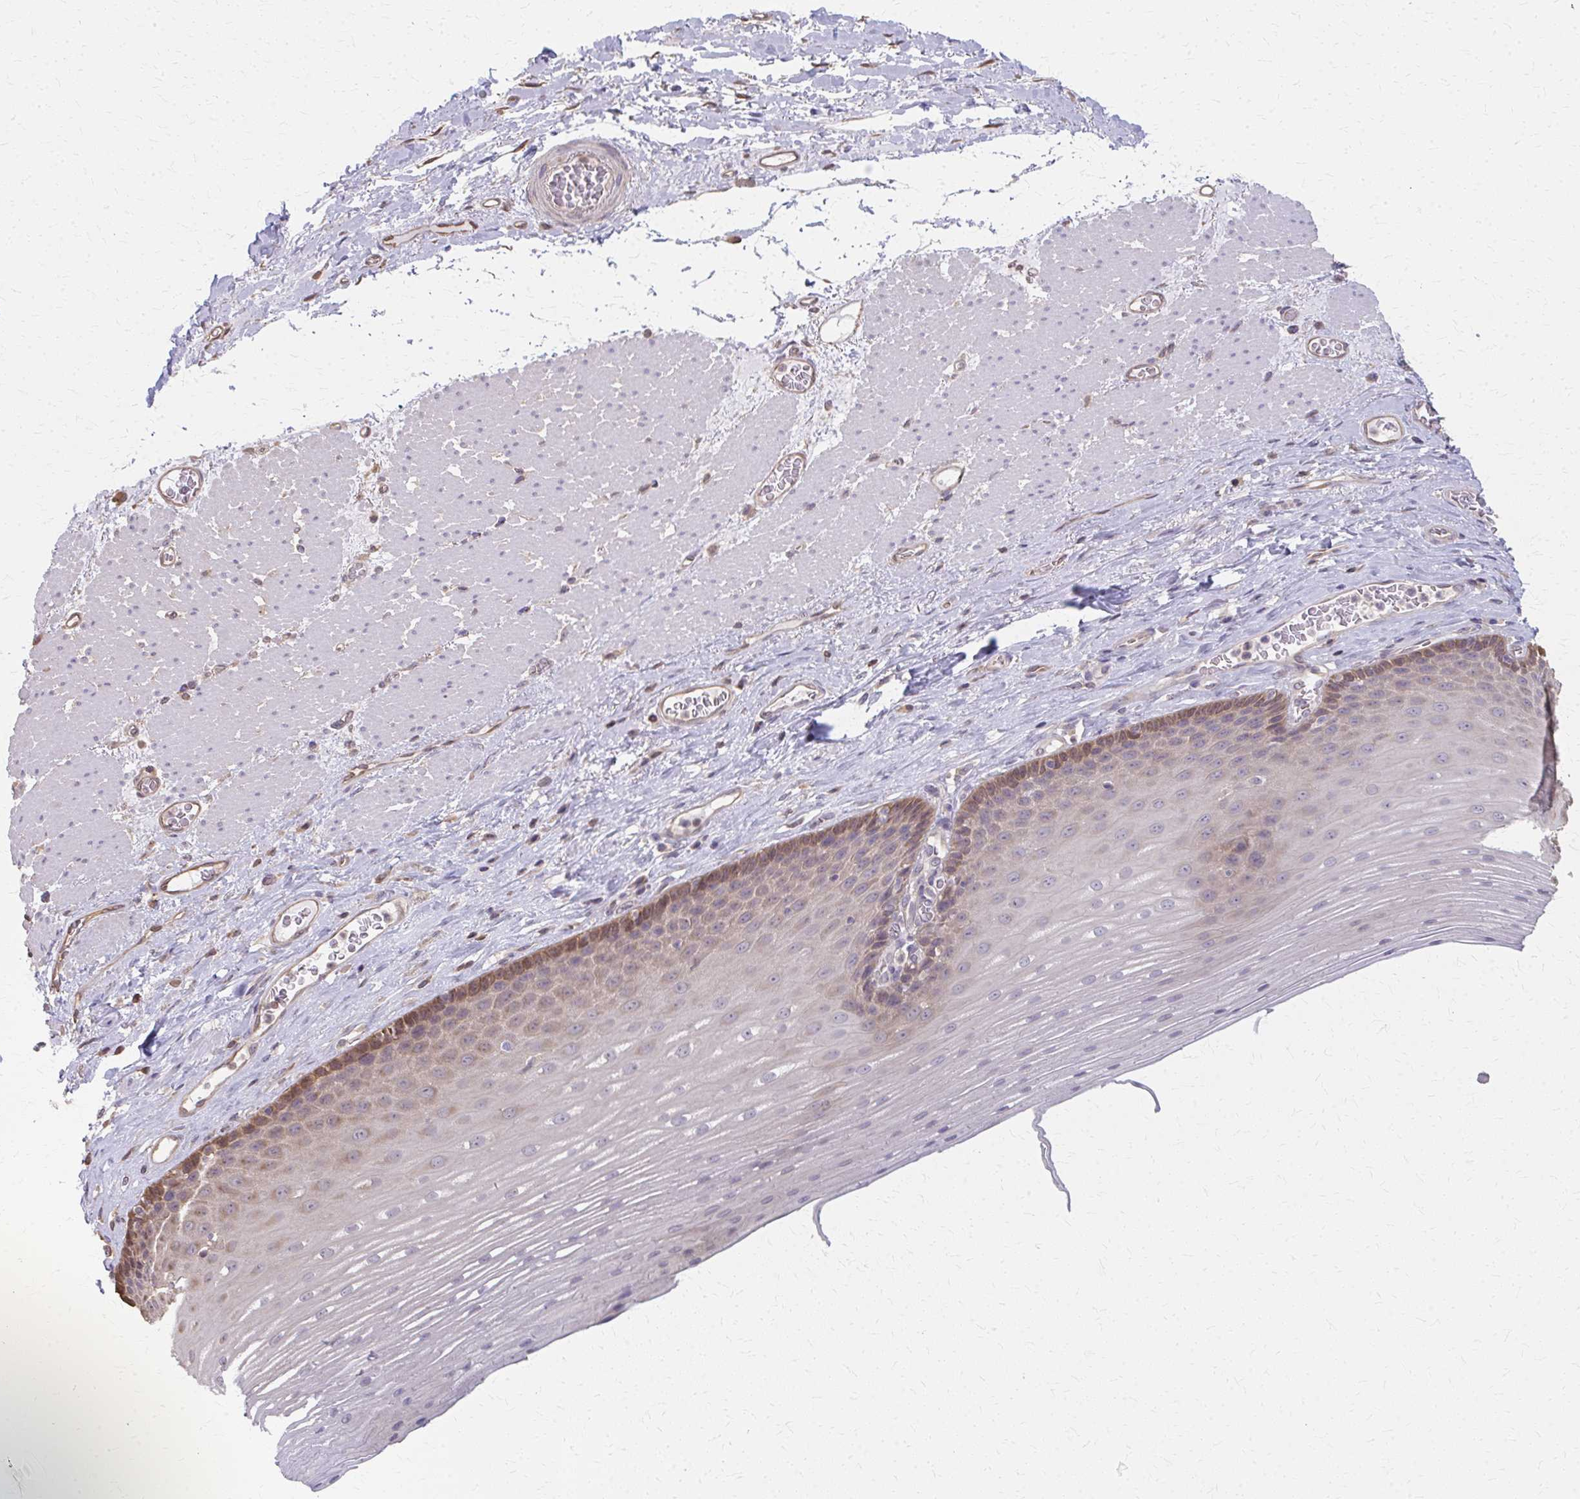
{"staining": {"intensity": "moderate", "quantity": "<25%", "location": "cytoplasmic/membranous"}, "tissue": "esophagus", "cell_type": "Squamous epithelial cells", "image_type": "normal", "snomed": [{"axis": "morphology", "description": "Normal tissue, NOS"}, {"axis": "topography", "description": "Esophagus"}], "caption": "Esophagus stained for a protein demonstrates moderate cytoplasmic/membranous positivity in squamous epithelial cells. Using DAB (brown) and hematoxylin (blue) stains, captured at high magnification using brightfield microscopy.", "gene": "RABGAP1L", "patient": {"sex": "male", "age": 62}}